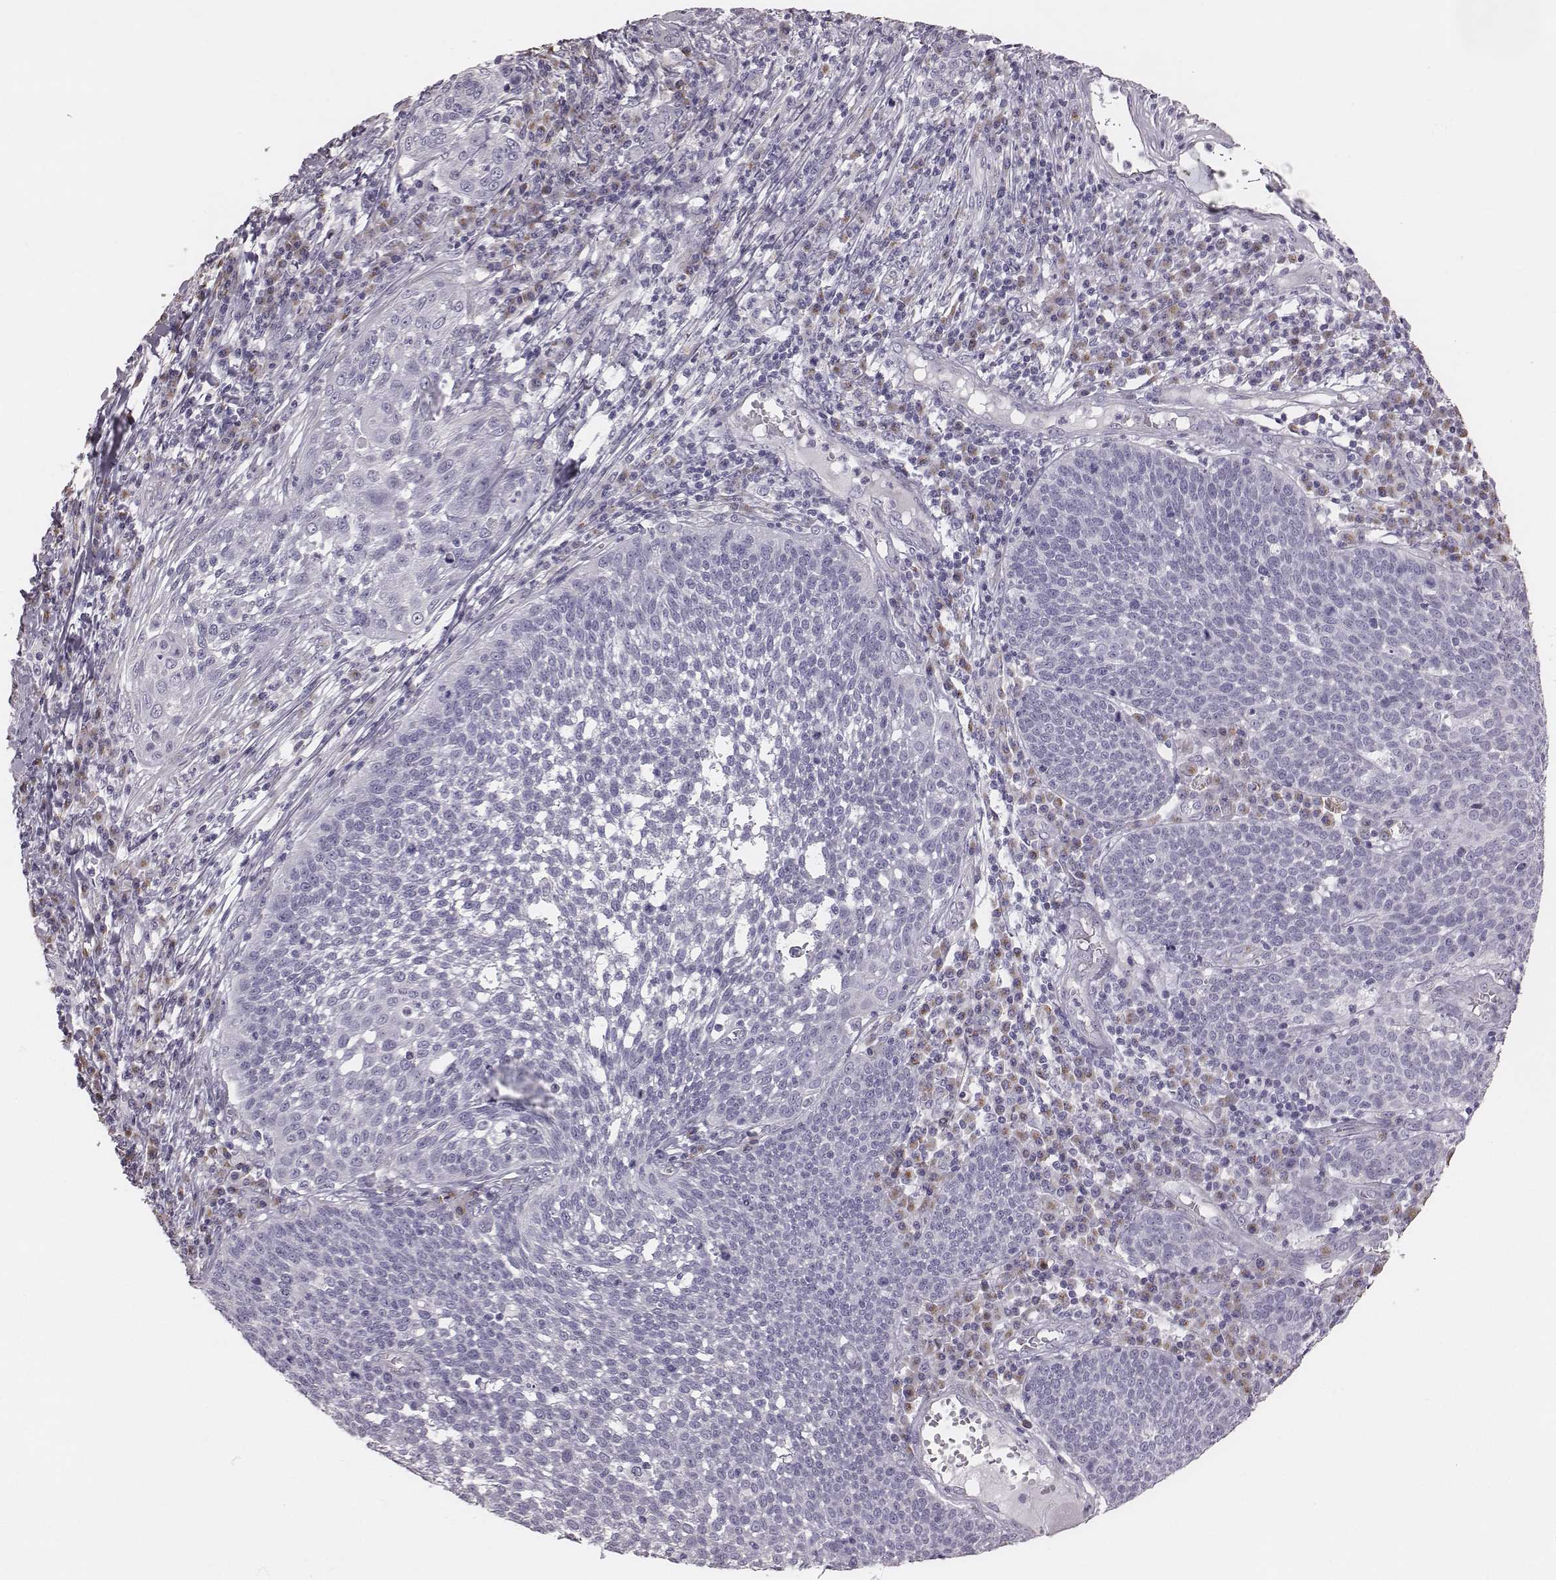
{"staining": {"intensity": "negative", "quantity": "none", "location": "none"}, "tissue": "cervical cancer", "cell_type": "Tumor cells", "image_type": "cancer", "snomed": [{"axis": "morphology", "description": "Squamous cell carcinoma, NOS"}, {"axis": "topography", "description": "Cervix"}], "caption": "Photomicrograph shows no protein expression in tumor cells of squamous cell carcinoma (cervical) tissue.", "gene": "C6orf58", "patient": {"sex": "female", "age": 34}}